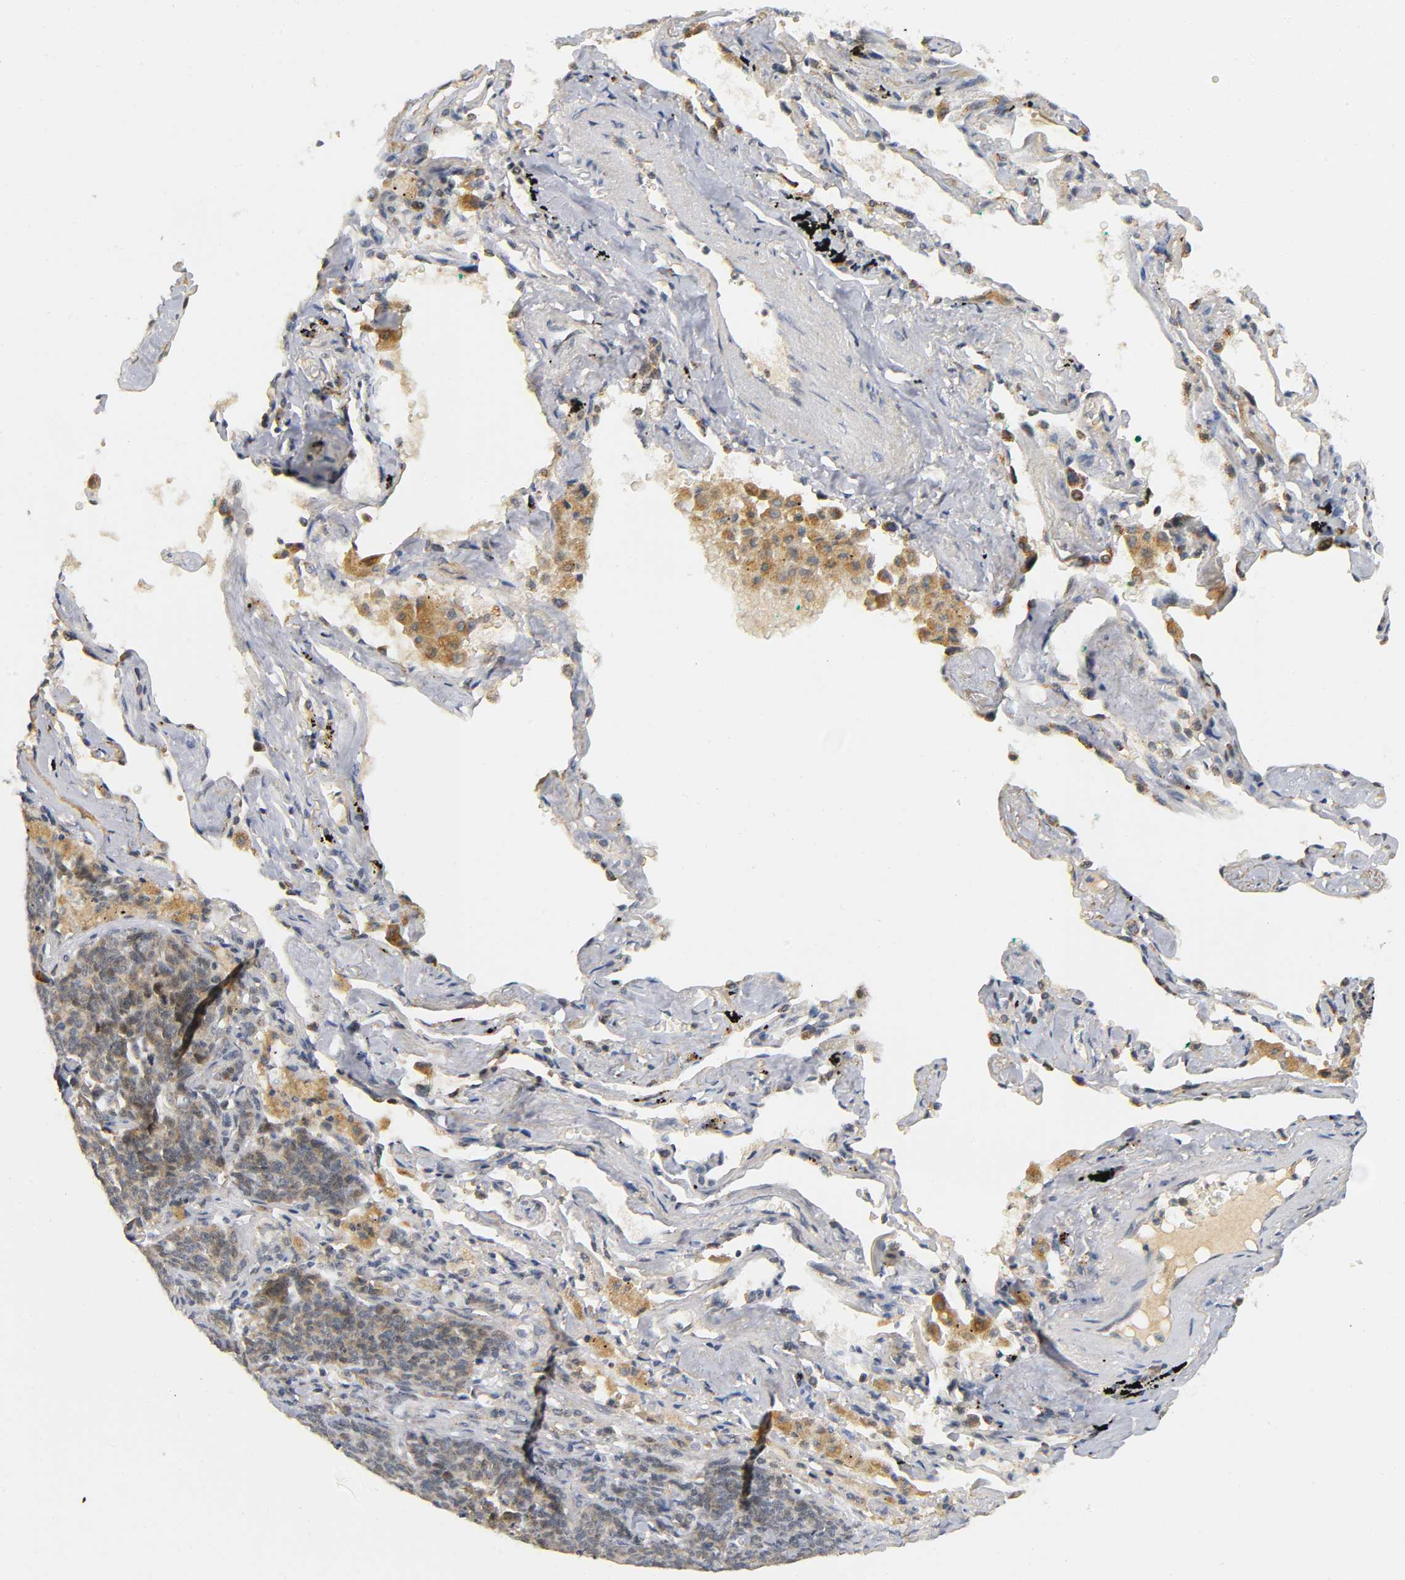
{"staining": {"intensity": "weak", "quantity": ">75%", "location": "cytoplasmic/membranous"}, "tissue": "lung cancer", "cell_type": "Tumor cells", "image_type": "cancer", "snomed": [{"axis": "morphology", "description": "Neoplasm, malignant, NOS"}, {"axis": "topography", "description": "Lung"}], "caption": "This photomicrograph displays lung malignant neoplasm stained with immunohistochemistry to label a protein in brown. The cytoplasmic/membranous of tumor cells show weak positivity for the protein. Nuclei are counter-stained blue.", "gene": "NRP1", "patient": {"sex": "female", "age": 58}}